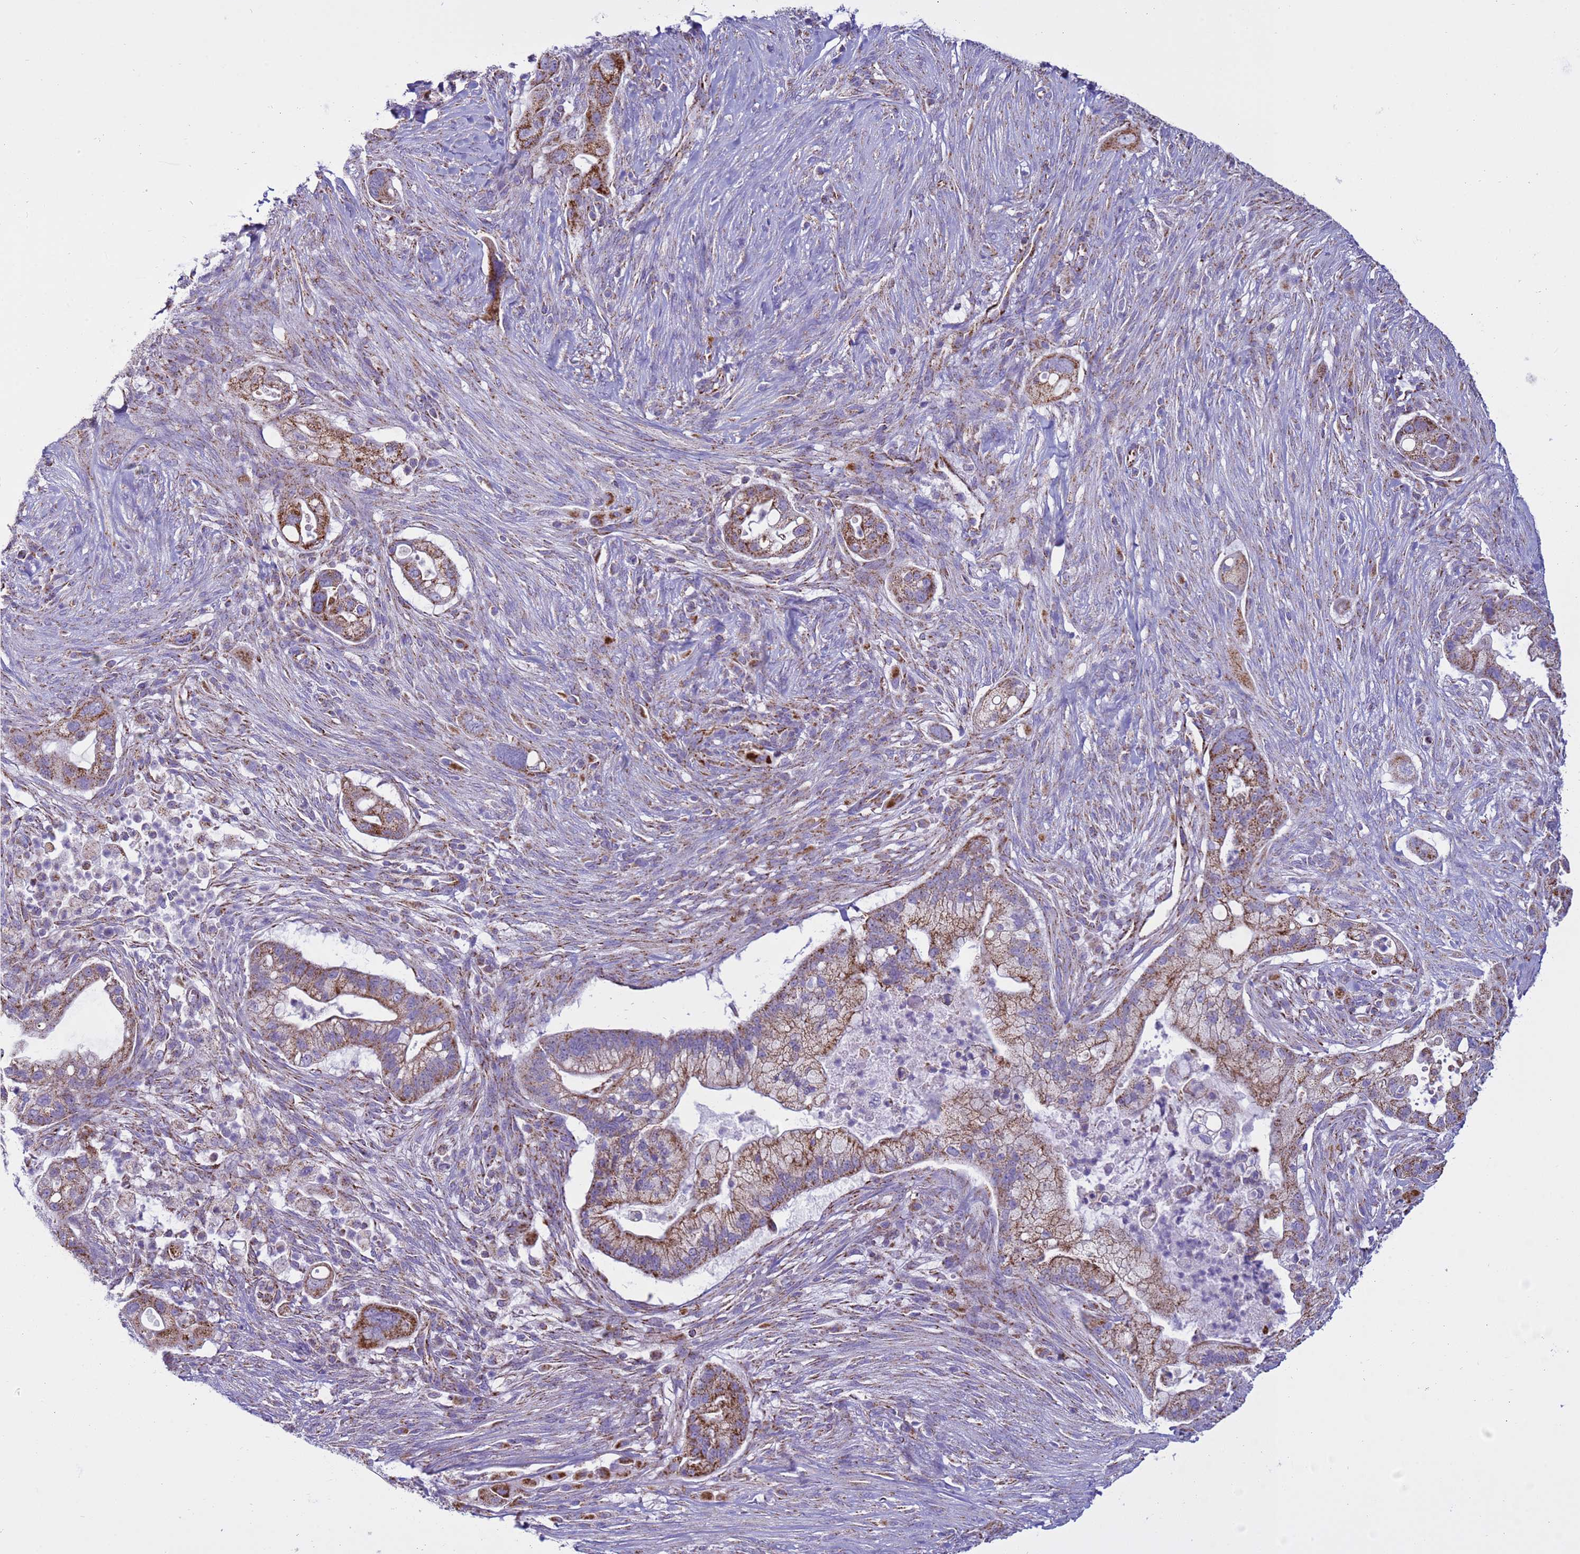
{"staining": {"intensity": "moderate", "quantity": ">75%", "location": "cytoplasmic/membranous"}, "tissue": "pancreatic cancer", "cell_type": "Tumor cells", "image_type": "cancer", "snomed": [{"axis": "morphology", "description": "Adenocarcinoma, NOS"}, {"axis": "topography", "description": "Pancreas"}], "caption": "Brown immunohistochemical staining in human adenocarcinoma (pancreatic) demonstrates moderate cytoplasmic/membranous positivity in about >75% of tumor cells.", "gene": "NCALD", "patient": {"sex": "male", "age": 44}}